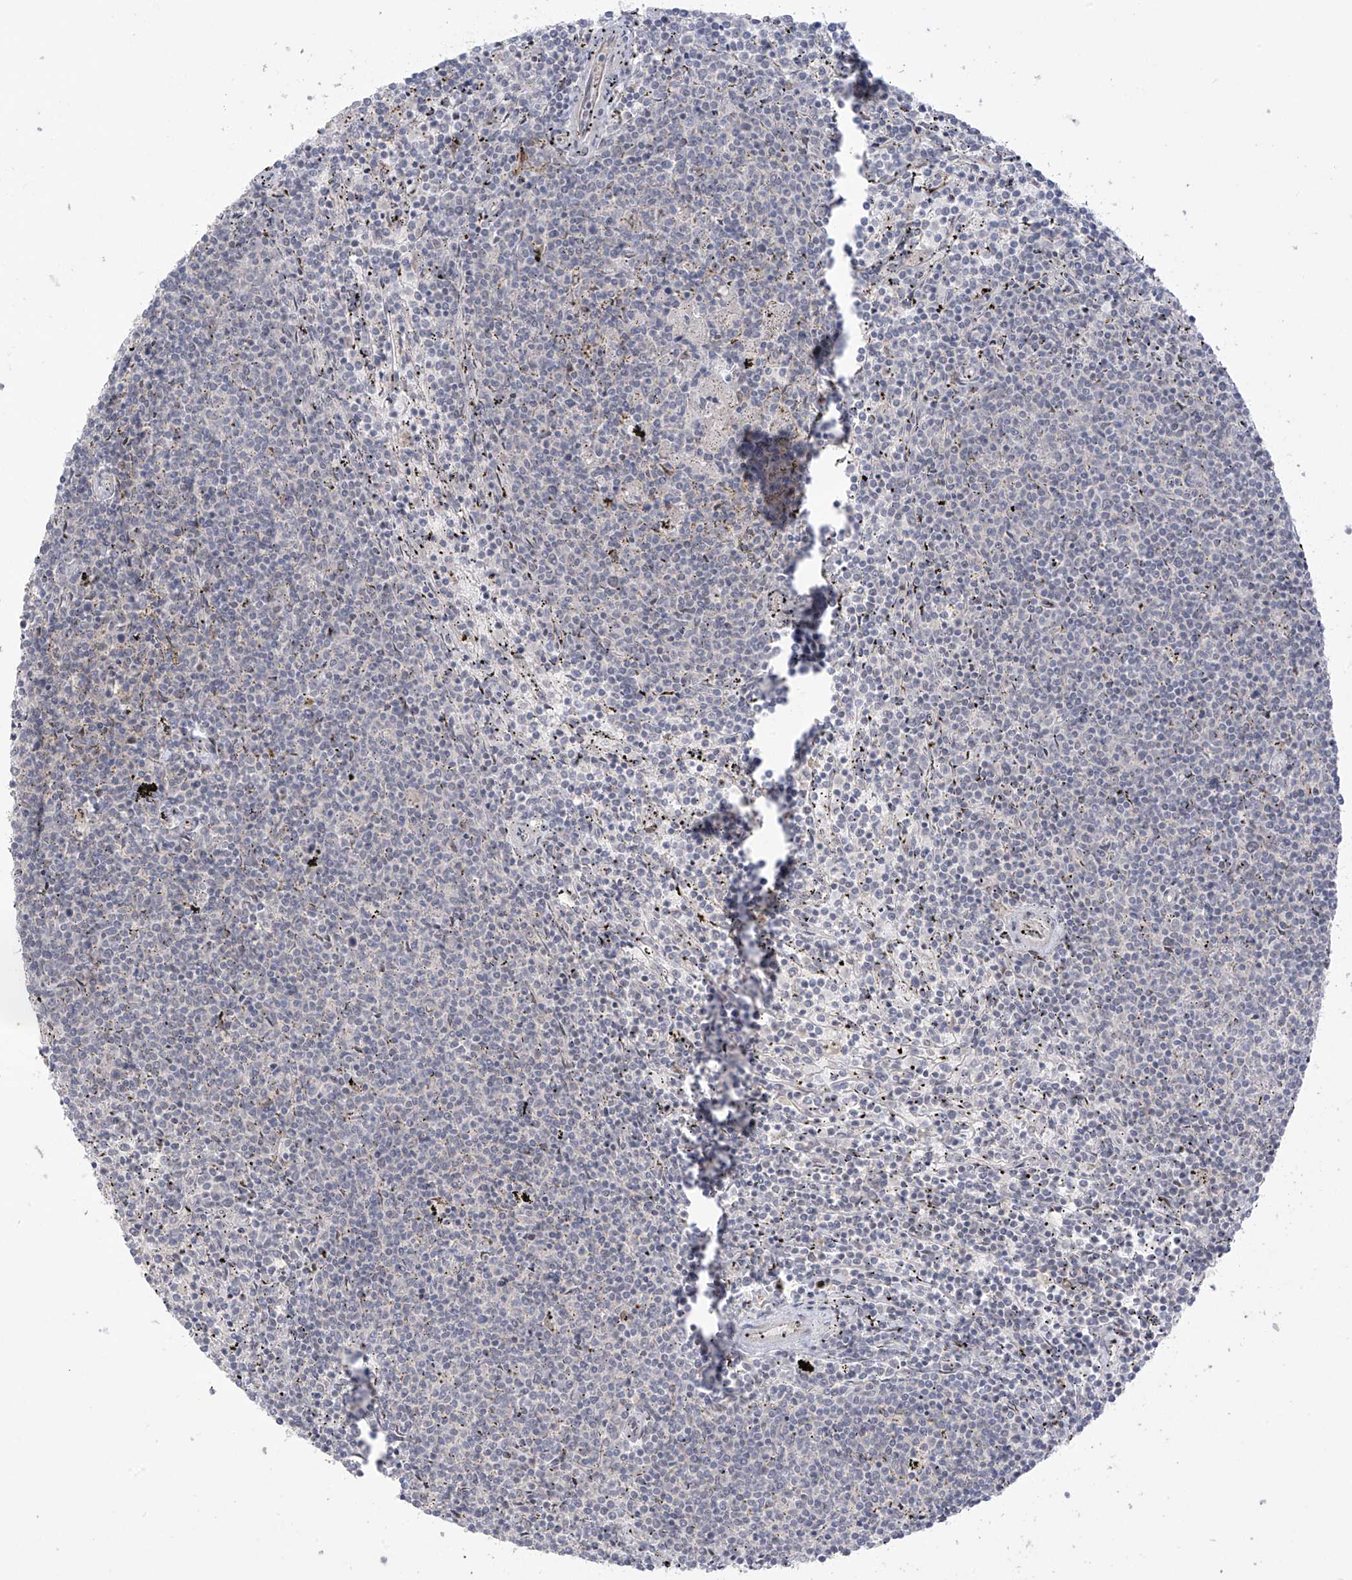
{"staining": {"intensity": "negative", "quantity": "none", "location": "none"}, "tissue": "lymphoma", "cell_type": "Tumor cells", "image_type": "cancer", "snomed": [{"axis": "morphology", "description": "Malignant lymphoma, non-Hodgkin's type, Low grade"}, {"axis": "topography", "description": "Spleen"}], "caption": "Immunohistochemistry (IHC) histopathology image of neoplastic tissue: human lymphoma stained with DAB shows no significant protein staining in tumor cells.", "gene": "OGT", "patient": {"sex": "female", "age": 50}}